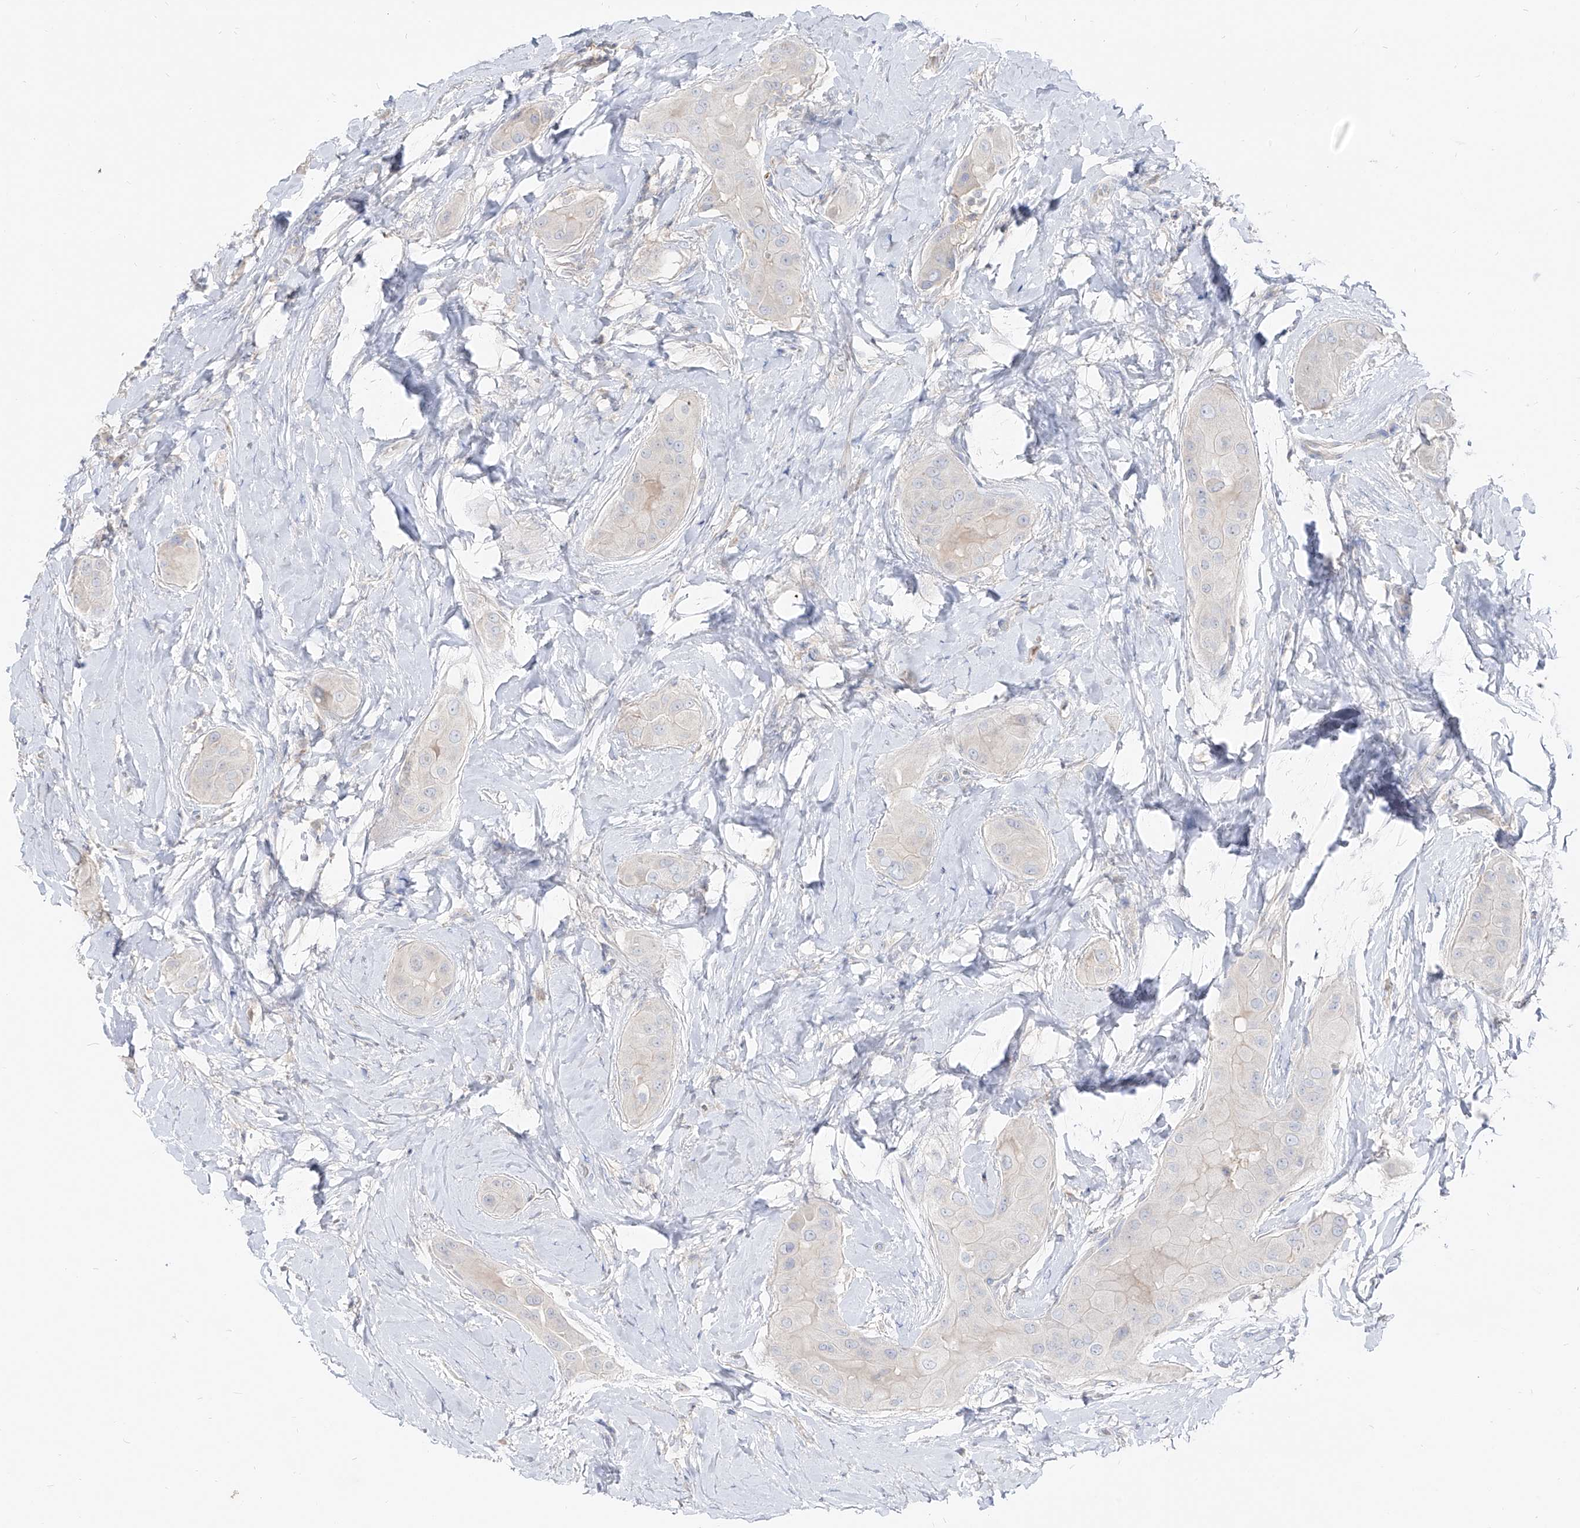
{"staining": {"intensity": "negative", "quantity": "none", "location": "none"}, "tissue": "thyroid cancer", "cell_type": "Tumor cells", "image_type": "cancer", "snomed": [{"axis": "morphology", "description": "Papillary adenocarcinoma, NOS"}, {"axis": "topography", "description": "Thyroid gland"}], "caption": "High power microscopy image of an IHC micrograph of thyroid cancer (papillary adenocarcinoma), revealing no significant expression in tumor cells.", "gene": "RBFOX3", "patient": {"sex": "male", "age": 33}}